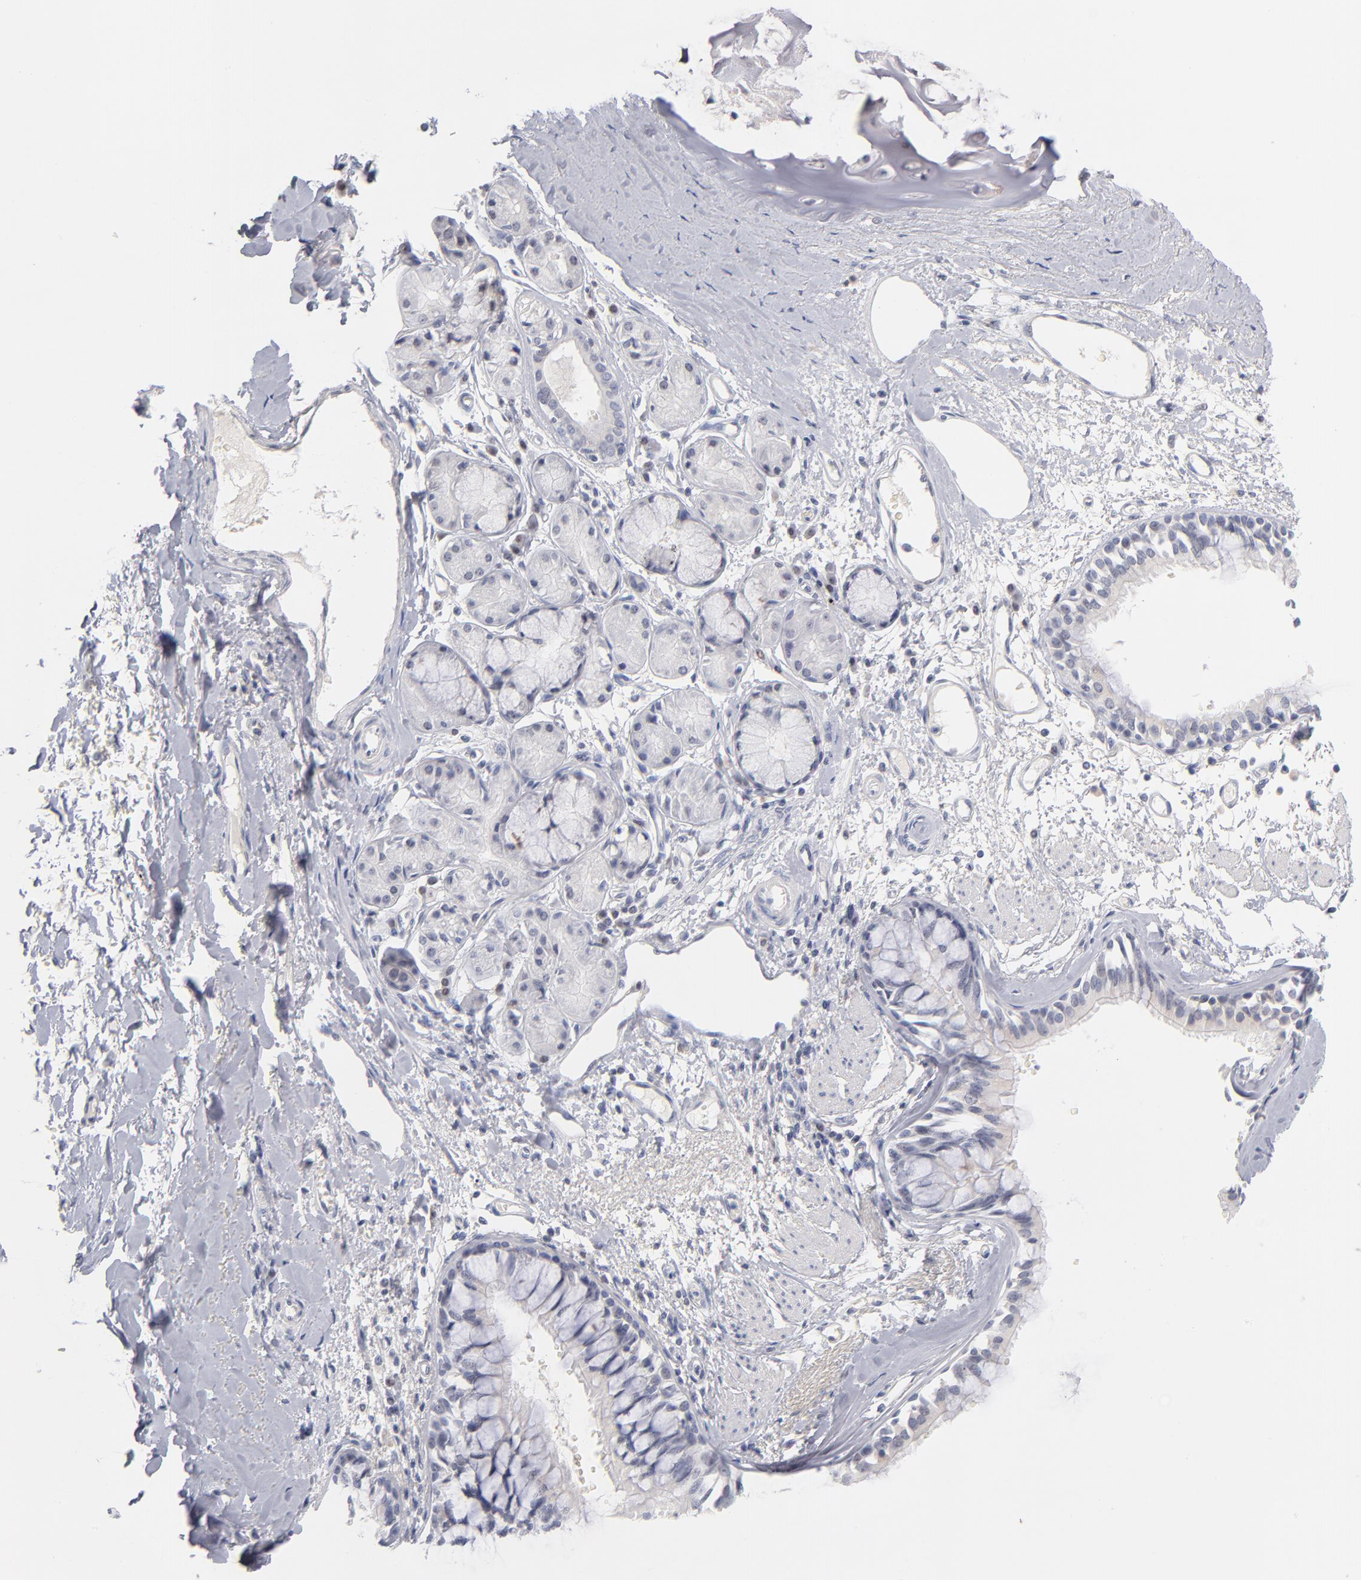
{"staining": {"intensity": "moderate", "quantity": "<25%", "location": "cytoplasmic/membranous,nuclear"}, "tissue": "bronchus", "cell_type": "Respiratory epithelial cells", "image_type": "normal", "snomed": [{"axis": "morphology", "description": "Normal tissue, NOS"}, {"axis": "topography", "description": "Bronchus"}, {"axis": "topography", "description": "Lung"}], "caption": "This micrograph demonstrates immunohistochemistry (IHC) staining of normal human bronchus, with low moderate cytoplasmic/membranous,nuclear positivity in about <25% of respiratory epithelial cells.", "gene": "PARP1", "patient": {"sex": "female", "age": 56}}